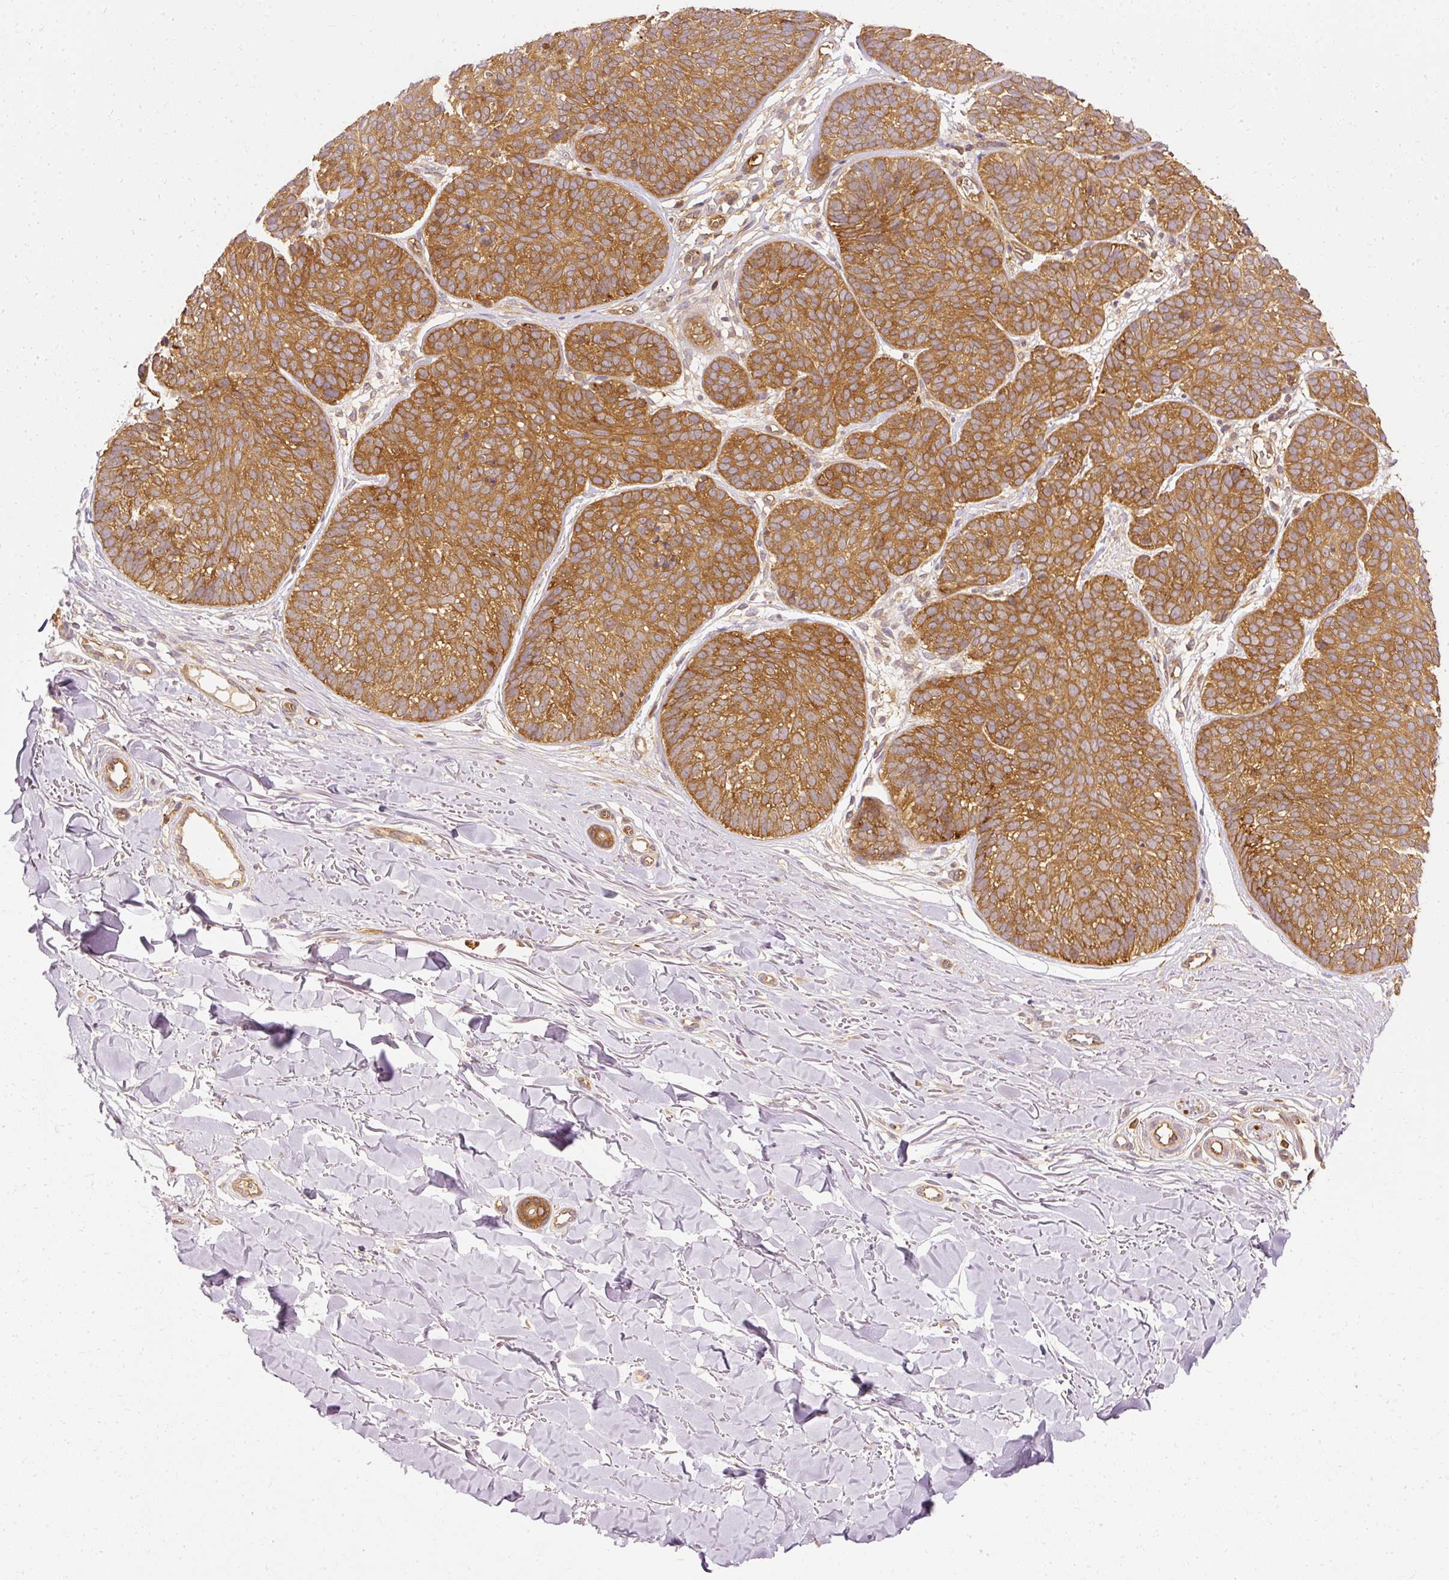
{"staining": {"intensity": "strong", "quantity": ">75%", "location": "cytoplasmic/membranous"}, "tissue": "skin cancer", "cell_type": "Tumor cells", "image_type": "cancer", "snomed": [{"axis": "morphology", "description": "Basal cell carcinoma"}, {"axis": "topography", "description": "Skin"}, {"axis": "topography", "description": "Skin of neck"}, {"axis": "topography", "description": "Skin of shoulder"}, {"axis": "topography", "description": "Skin of back"}], "caption": "Immunohistochemistry (IHC) photomicrograph of human basal cell carcinoma (skin) stained for a protein (brown), which shows high levels of strong cytoplasmic/membranous positivity in about >75% of tumor cells.", "gene": "ARMH3", "patient": {"sex": "male", "age": 80}}